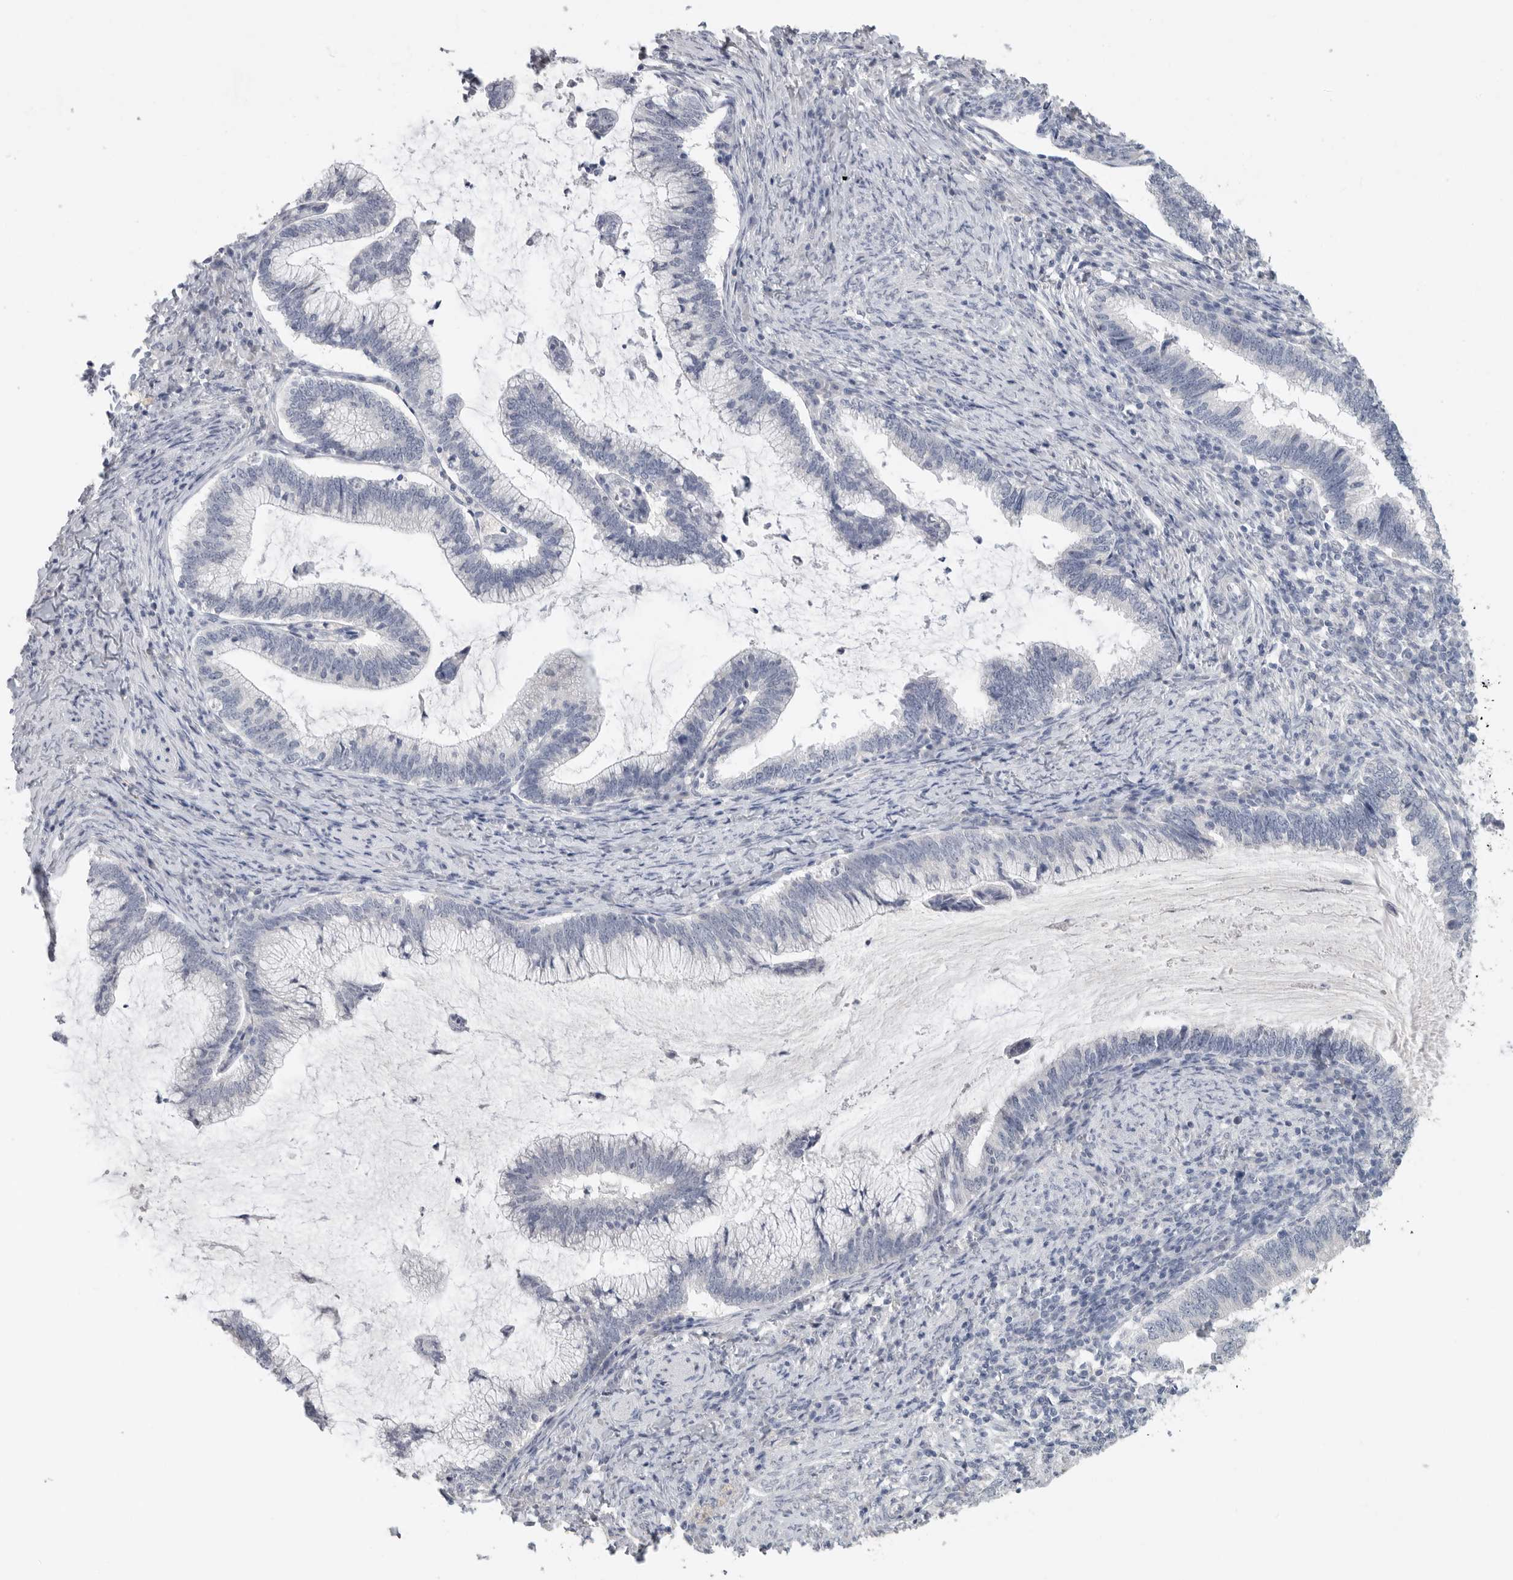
{"staining": {"intensity": "negative", "quantity": "none", "location": "none"}, "tissue": "cervical cancer", "cell_type": "Tumor cells", "image_type": "cancer", "snomed": [{"axis": "morphology", "description": "Adenocarcinoma, NOS"}, {"axis": "topography", "description": "Cervix"}], "caption": "The IHC photomicrograph has no significant positivity in tumor cells of adenocarcinoma (cervical) tissue.", "gene": "REG4", "patient": {"sex": "female", "age": 36}}